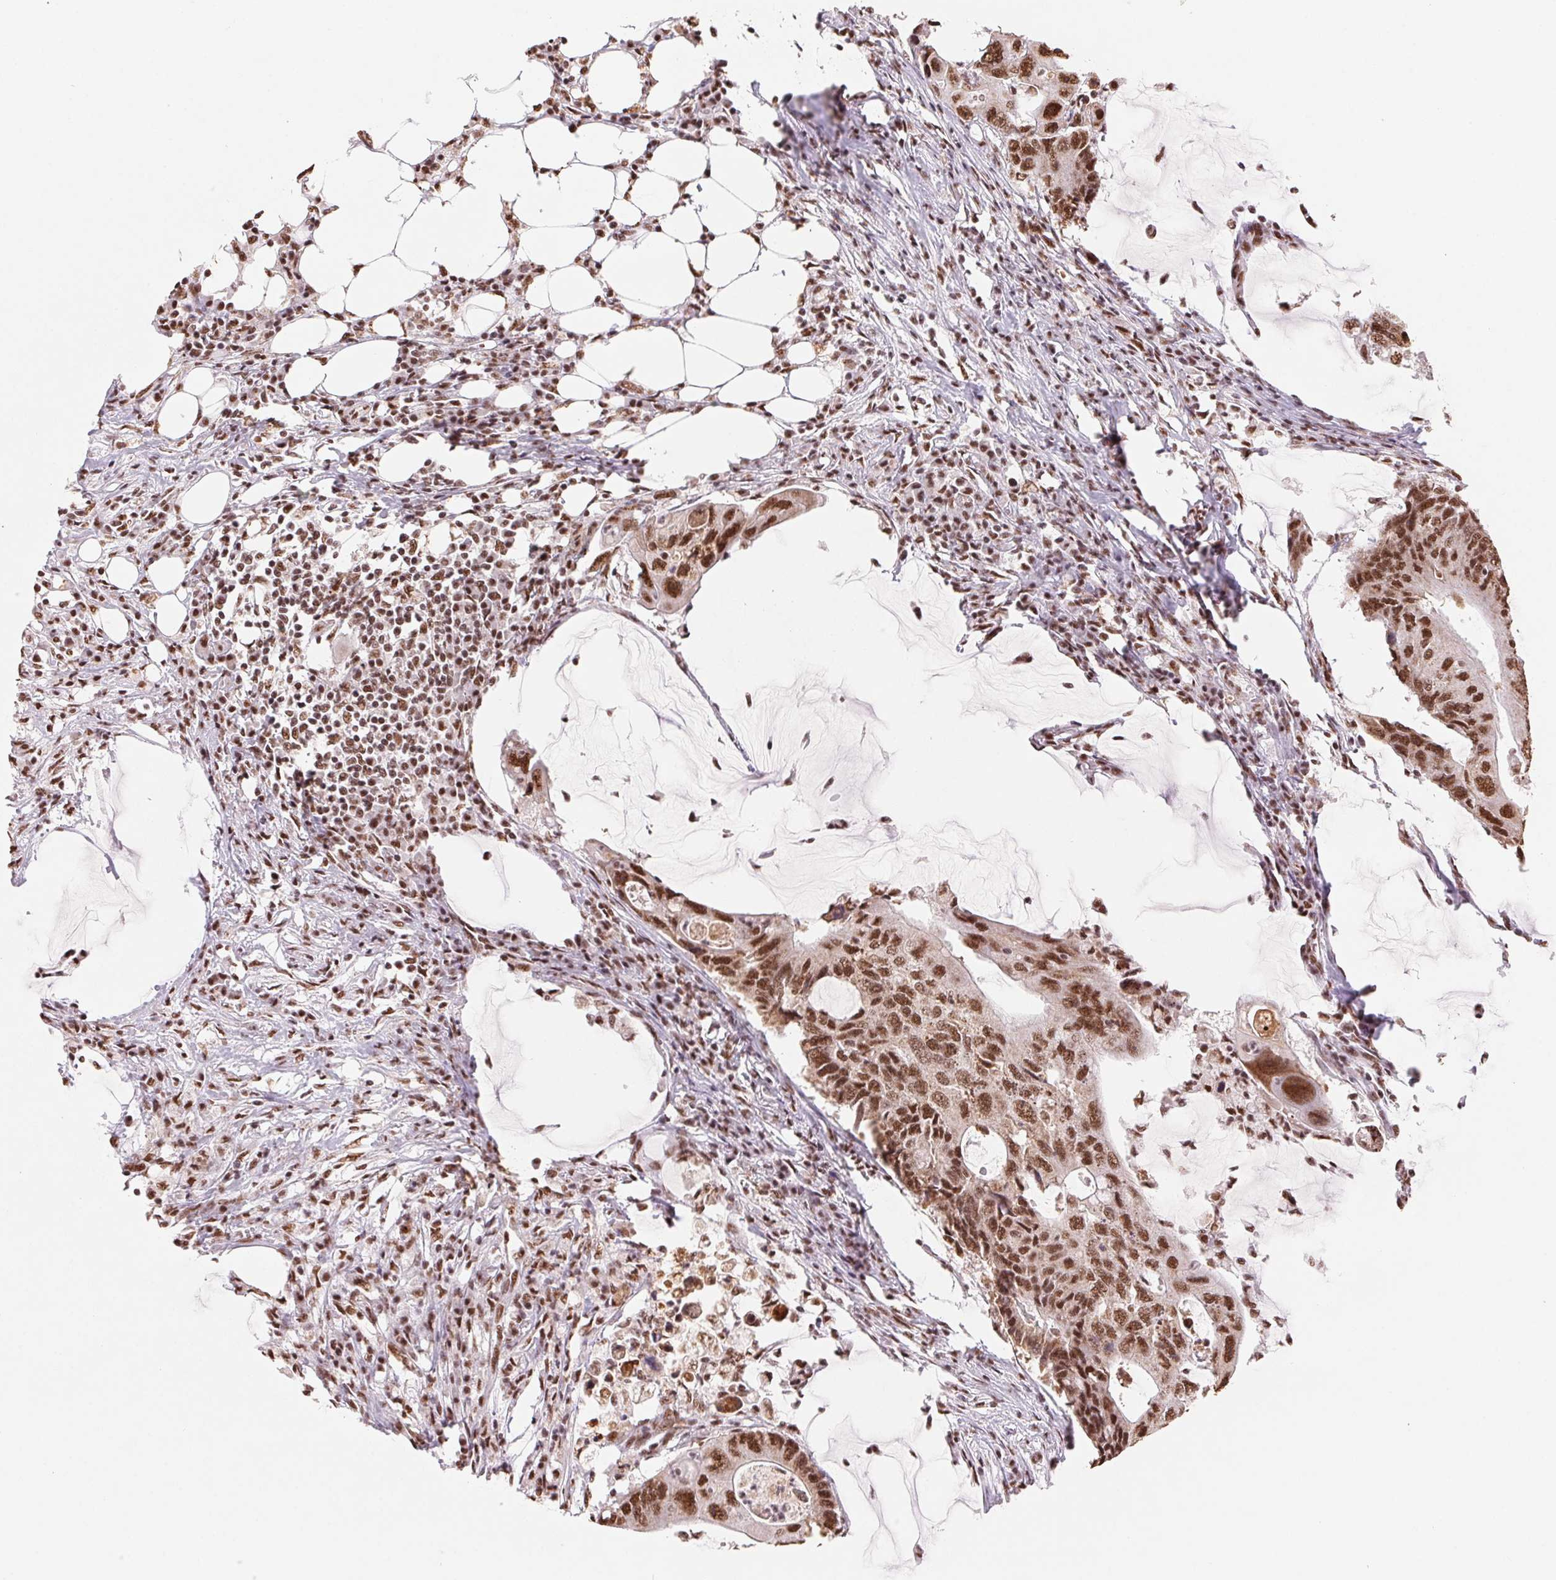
{"staining": {"intensity": "moderate", "quantity": ">75%", "location": "nuclear"}, "tissue": "colorectal cancer", "cell_type": "Tumor cells", "image_type": "cancer", "snomed": [{"axis": "morphology", "description": "Adenocarcinoma, NOS"}, {"axis": "topography", "description": "Colon"}], "caption": "Protein expression analysis of adenocarcinoma (colorectal) reveals moderate nuclear expression in about >75% of tumor cells. Ihc stains the protein of interest in brown and the nuclei are stained blue.", "gene": "SNRPG", "patient": {"sex": "male", "age": 71}}